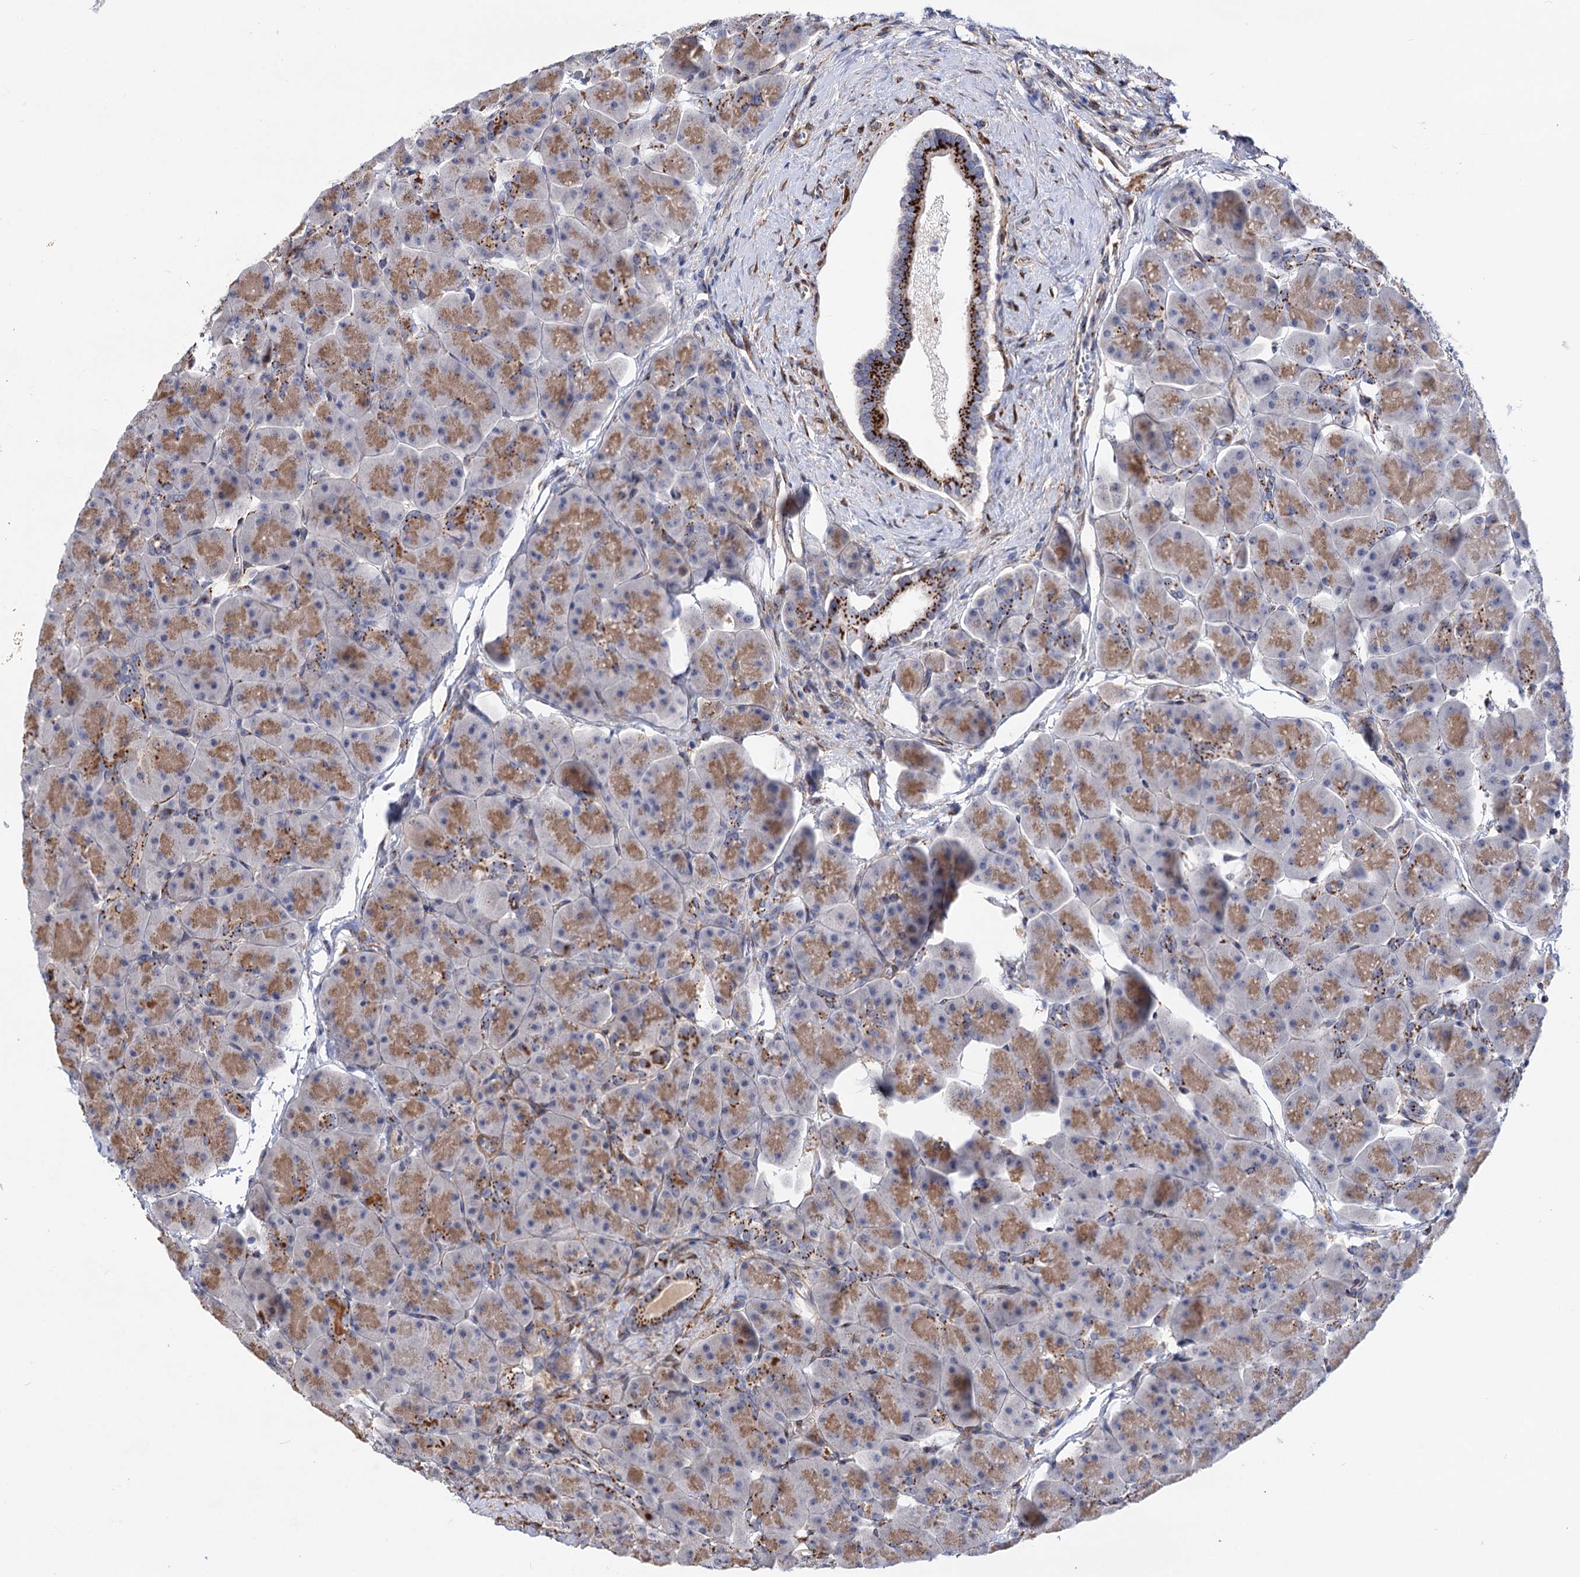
{"staining": {"intensity": "strong", "quantity": "25%-75%", "location": "cytoplasmic/membranous"}, "tissue": "pancreas", "cell_type": "Exocrine glandular cells", "image_type": "normal", "snomed": [{"axis": "morphology", "description": "Normal tissue, NOS"}, {"axis": "topography", "description": "Pancreas"}], "caption": "Immunohistochemistry (IHC) staining of benign pancreas, which demonstrates high levels of strong cytoplasmic/membranous expression in approximately 25%-75% of exocrine glandular cells indicating strong cytoplasmic/membranous protein staining. The staining was performed using DAB (3,3'-diaminobenzidine) (brown) for protein detection and nuclei were counterstained in hematoxylin (blue).", "gene": "C11orf96", "patient": {"sex": "male", "age": 66}}